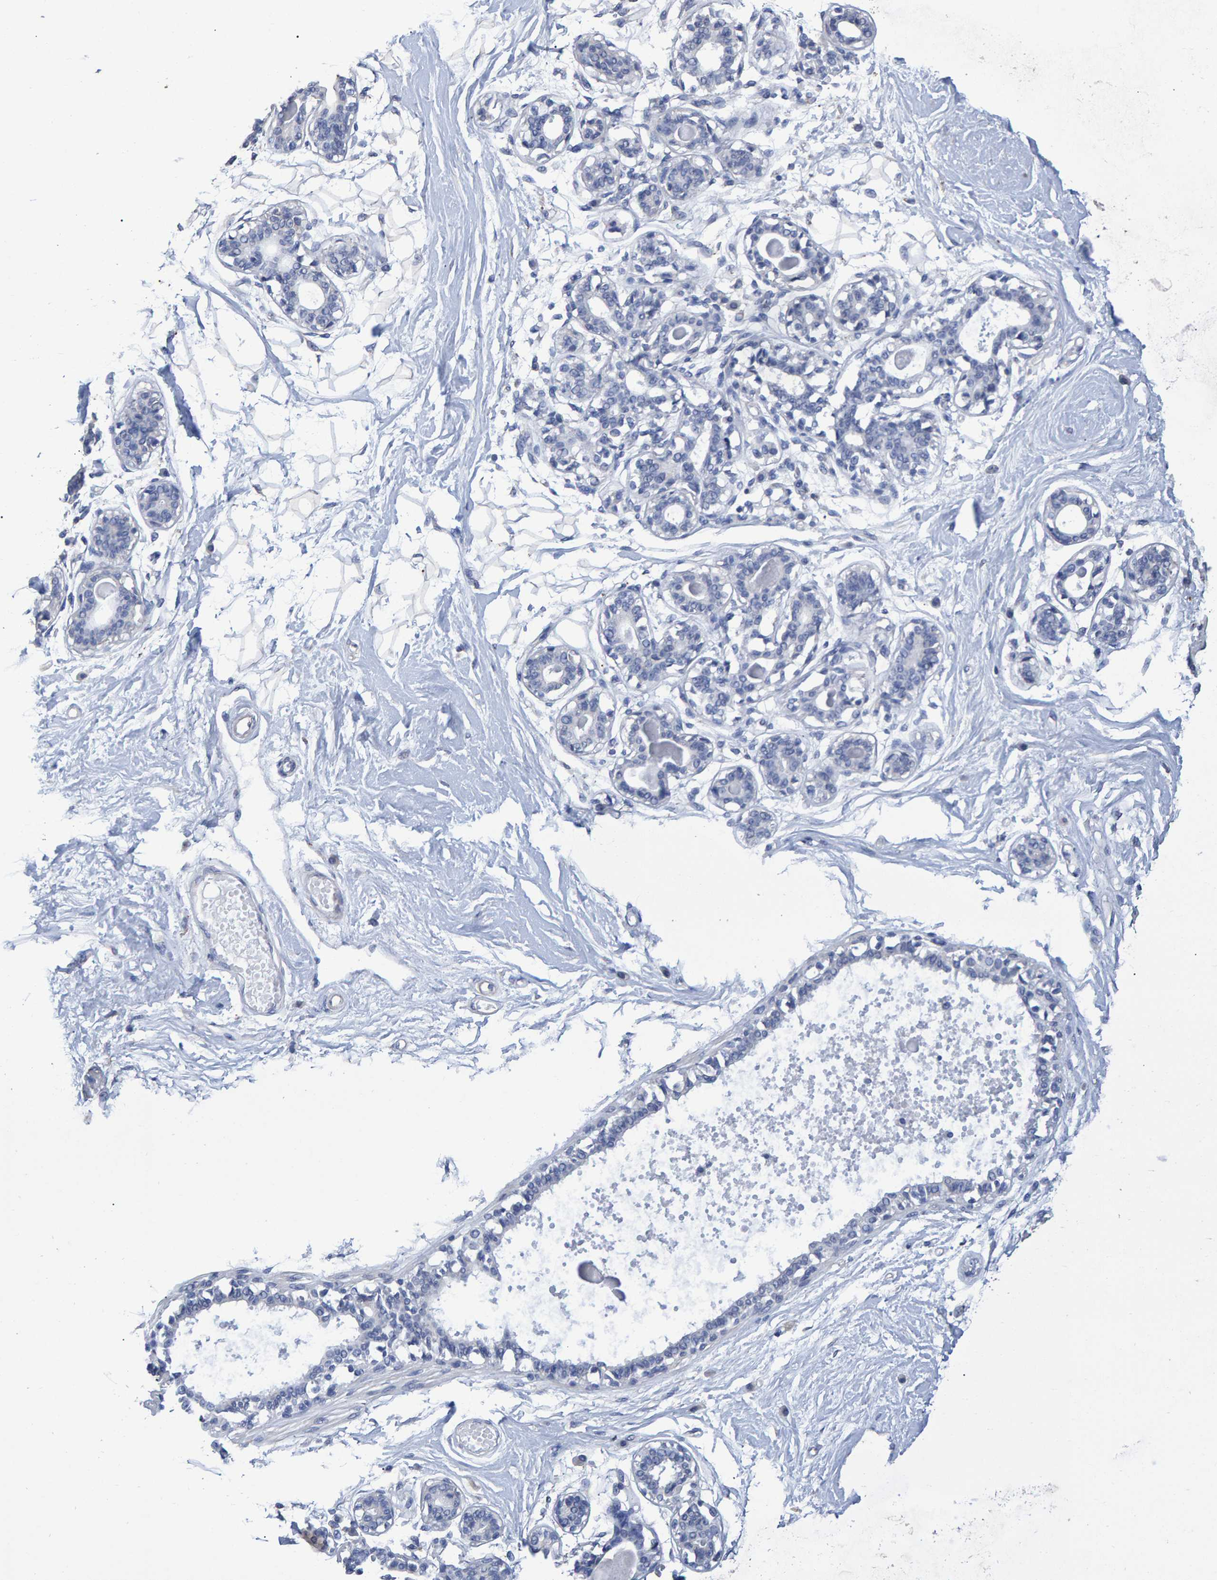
{"staining": {"intensity": "negative", "quantity": "none", "location": "none"}, "tissue": "breast", "cell_type": "Adipocytes", "image_type": "normal", "snomed": [{"axis": "morphology", "description": "Normal tissue, NOS"}, {"axis": "topography", "description": "Breast"}], "caption": "High power microscopy micrograph of an immunohistochemistry histopathology image of benign breast, revealing no significant staining in adipocytes.", "gene": "HEMGN", "patient": {"sex": "female", "age": 45}}